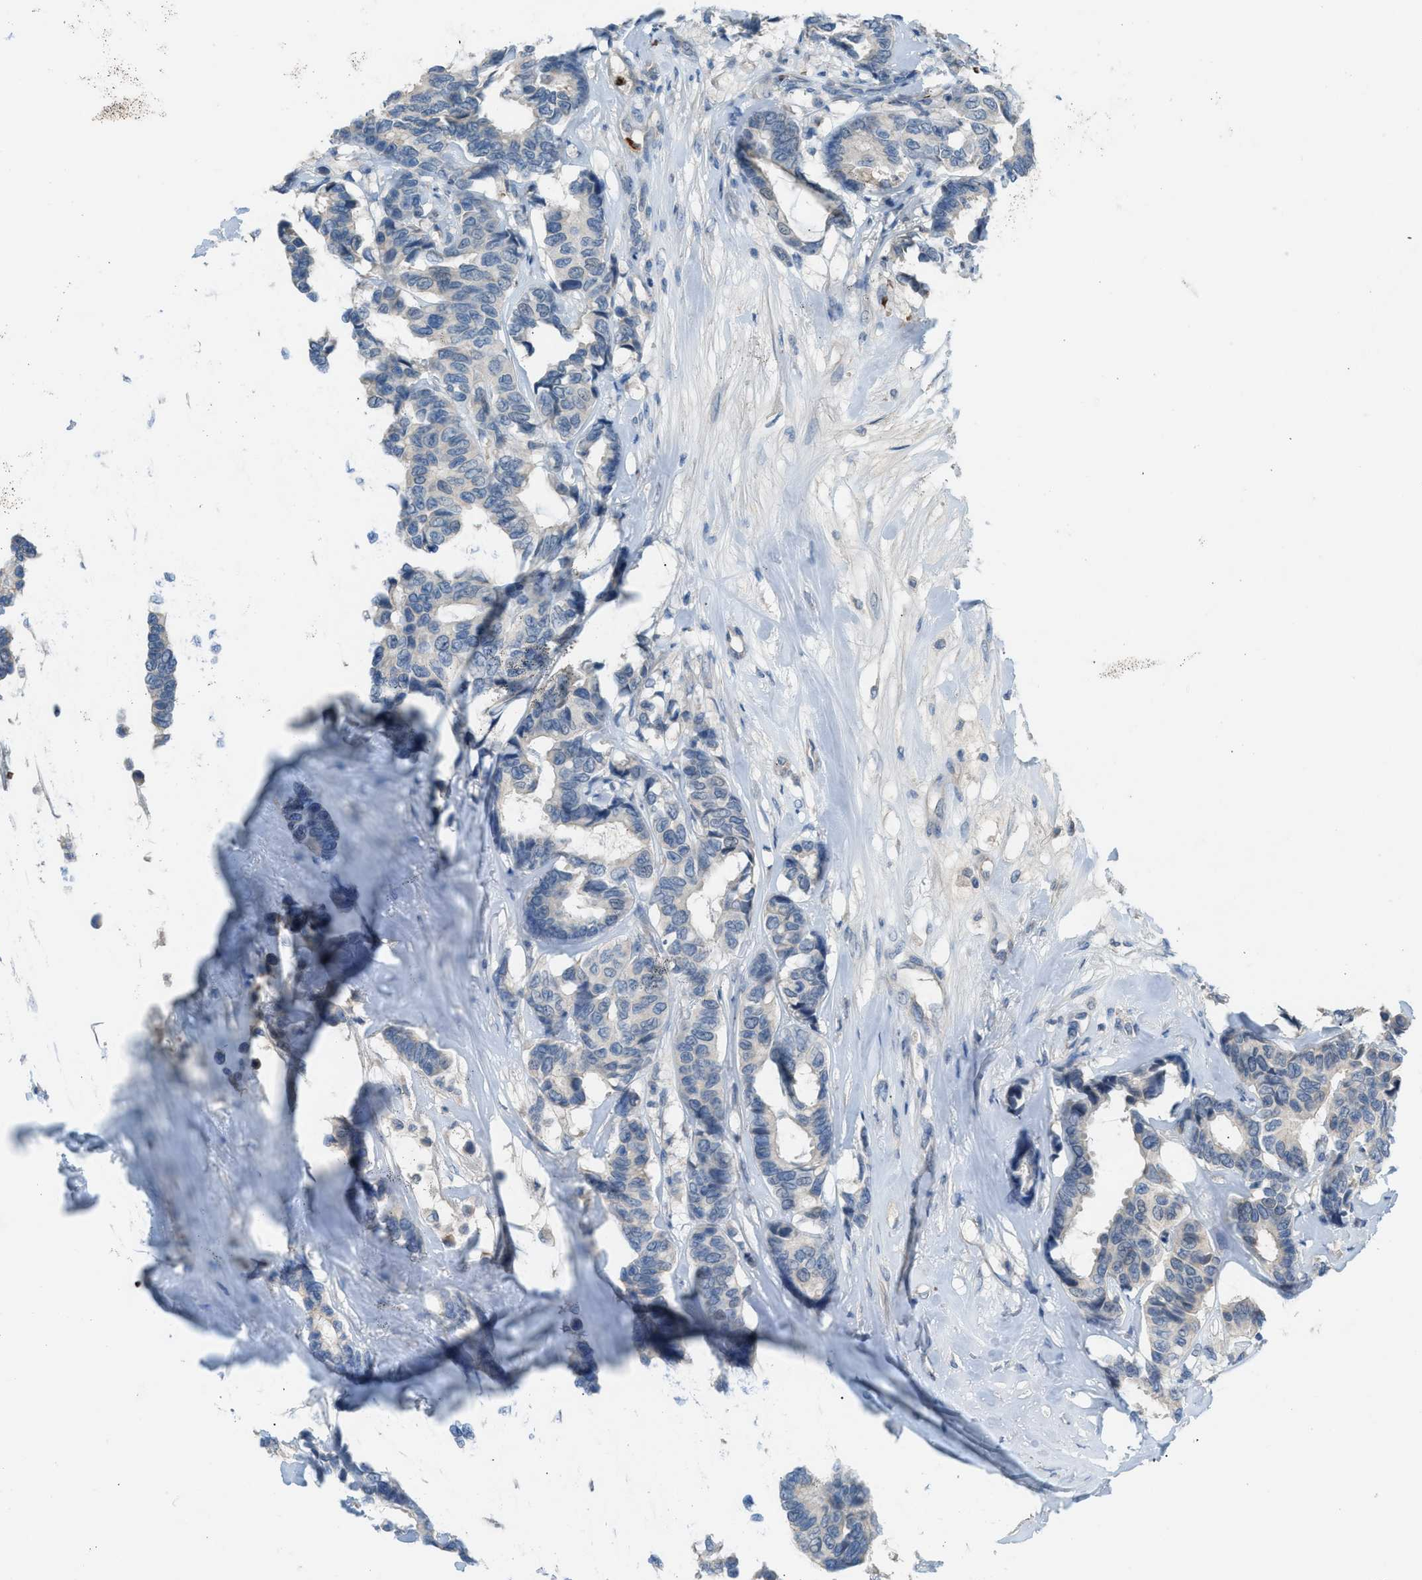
{"staining": {"intensity": "negative", "quantity": "none", "location": "none"}, "tissue": "breast cancer", "cell_type": "Tumor cells", "image_type": "cancer", "snomed": [{"axis": "morphology", "description": "Duct carcinoma"}, {"axis": "topography", "description": "Breast"}], "caption": "Tumor cells are negative for protein expression in human breast intraductal carcinoma.", "gene": "CFAP77", "patient": {"sex": "female", "age": 87}}